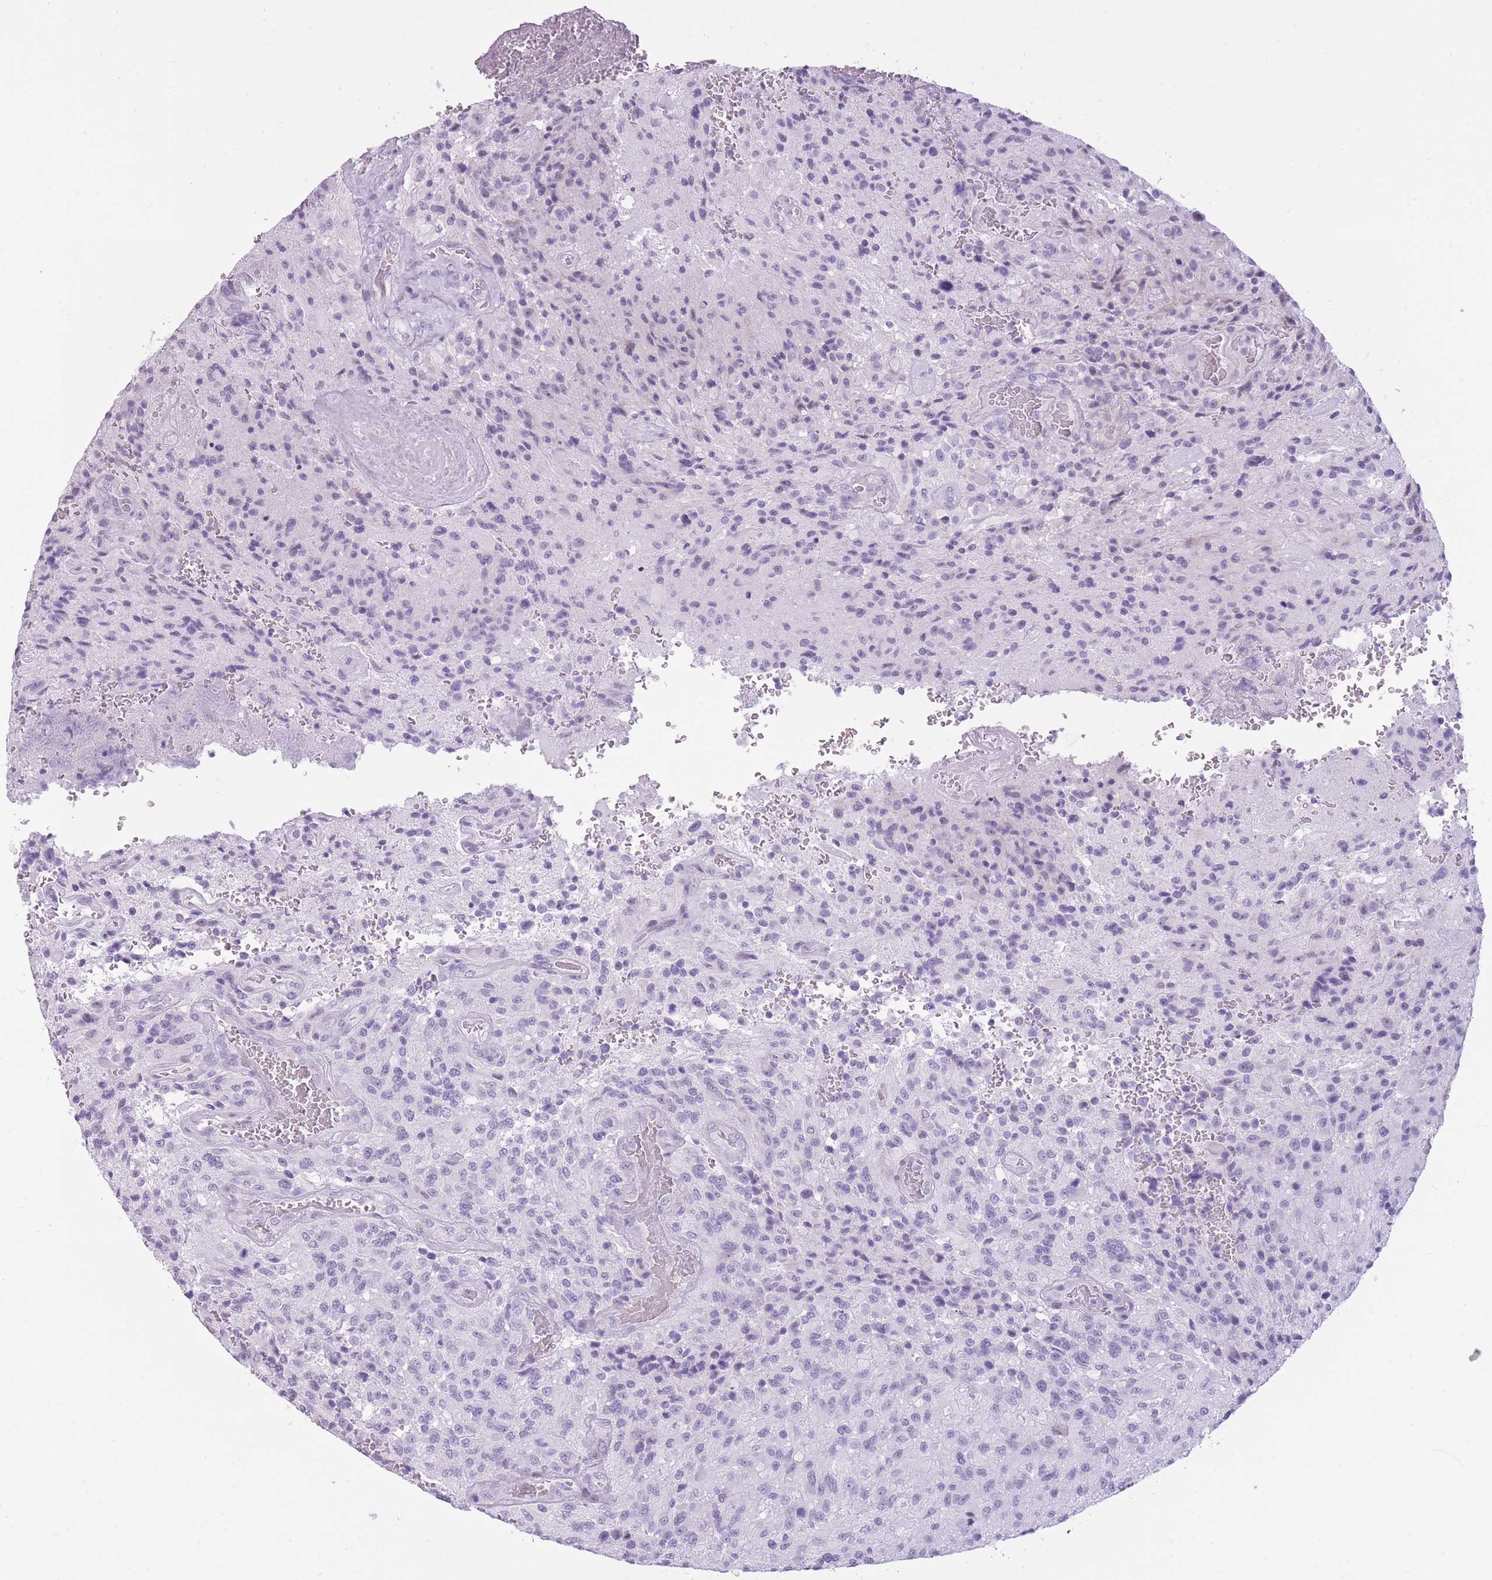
{"staining": {"intensity": "negative", "quantity": "none", "location": "none"}, "tissue": "glioma", "cell_type": "Tumor cells", "image_type": "cancer", "snomed": [{"axis": "morphology", "description": "Normal tissue, NOS"}, {"axis": "morphology", "description": "Glioma, malignant, High grade"}, {"axis": "topography", "description": "Cerebral cortex"}], "caption": "High magnification brightfield microscopy of glioma stained with DAB (3,3'-diaminobenzidine) (brown) and counterstained with hematoxylin (blue): tumor cells show no significant staining.", "gene": "GOLGA6D", "patient": {"sex": "male", "age": 56}}